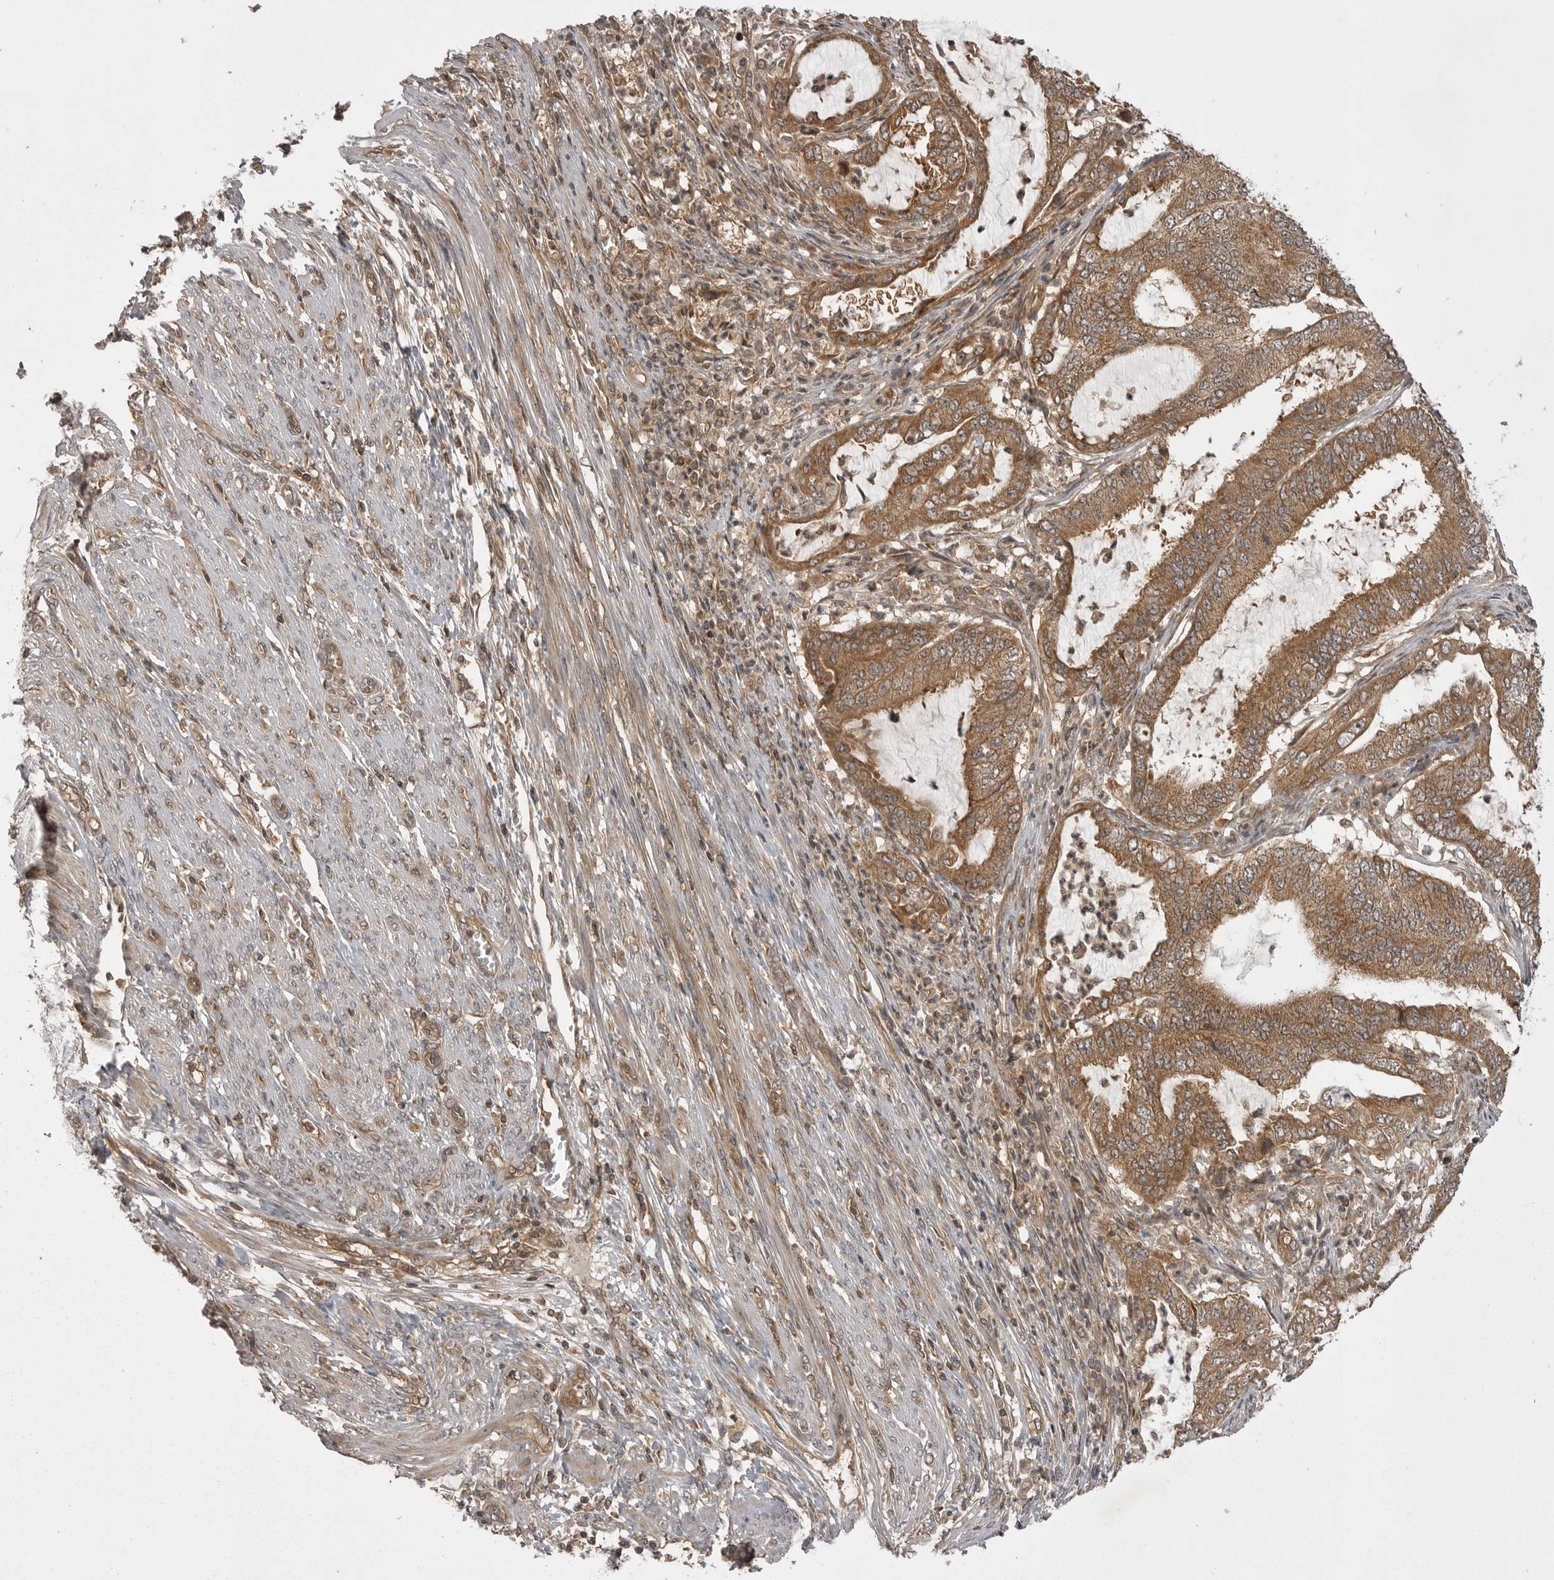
{"staining": {"intensity": "moderate", "quantity": ">75%", "location": "cytoplasmic/membranous"}, "tissue": "endometrial cancer", "cell_type": "Tumor cells", "image_type": "cancer", "snomed": [{"axis": "morphology", "description": "Adenocarcinoma, NOS"}, {"axis": "topography", "description": "Endometrium"}], "caption": "Human endometrial cancer stained with a protein marker displays moderate staining in tumor cells.", "gene": "STK24", "patient": {"sex": "female", "age": 51}}